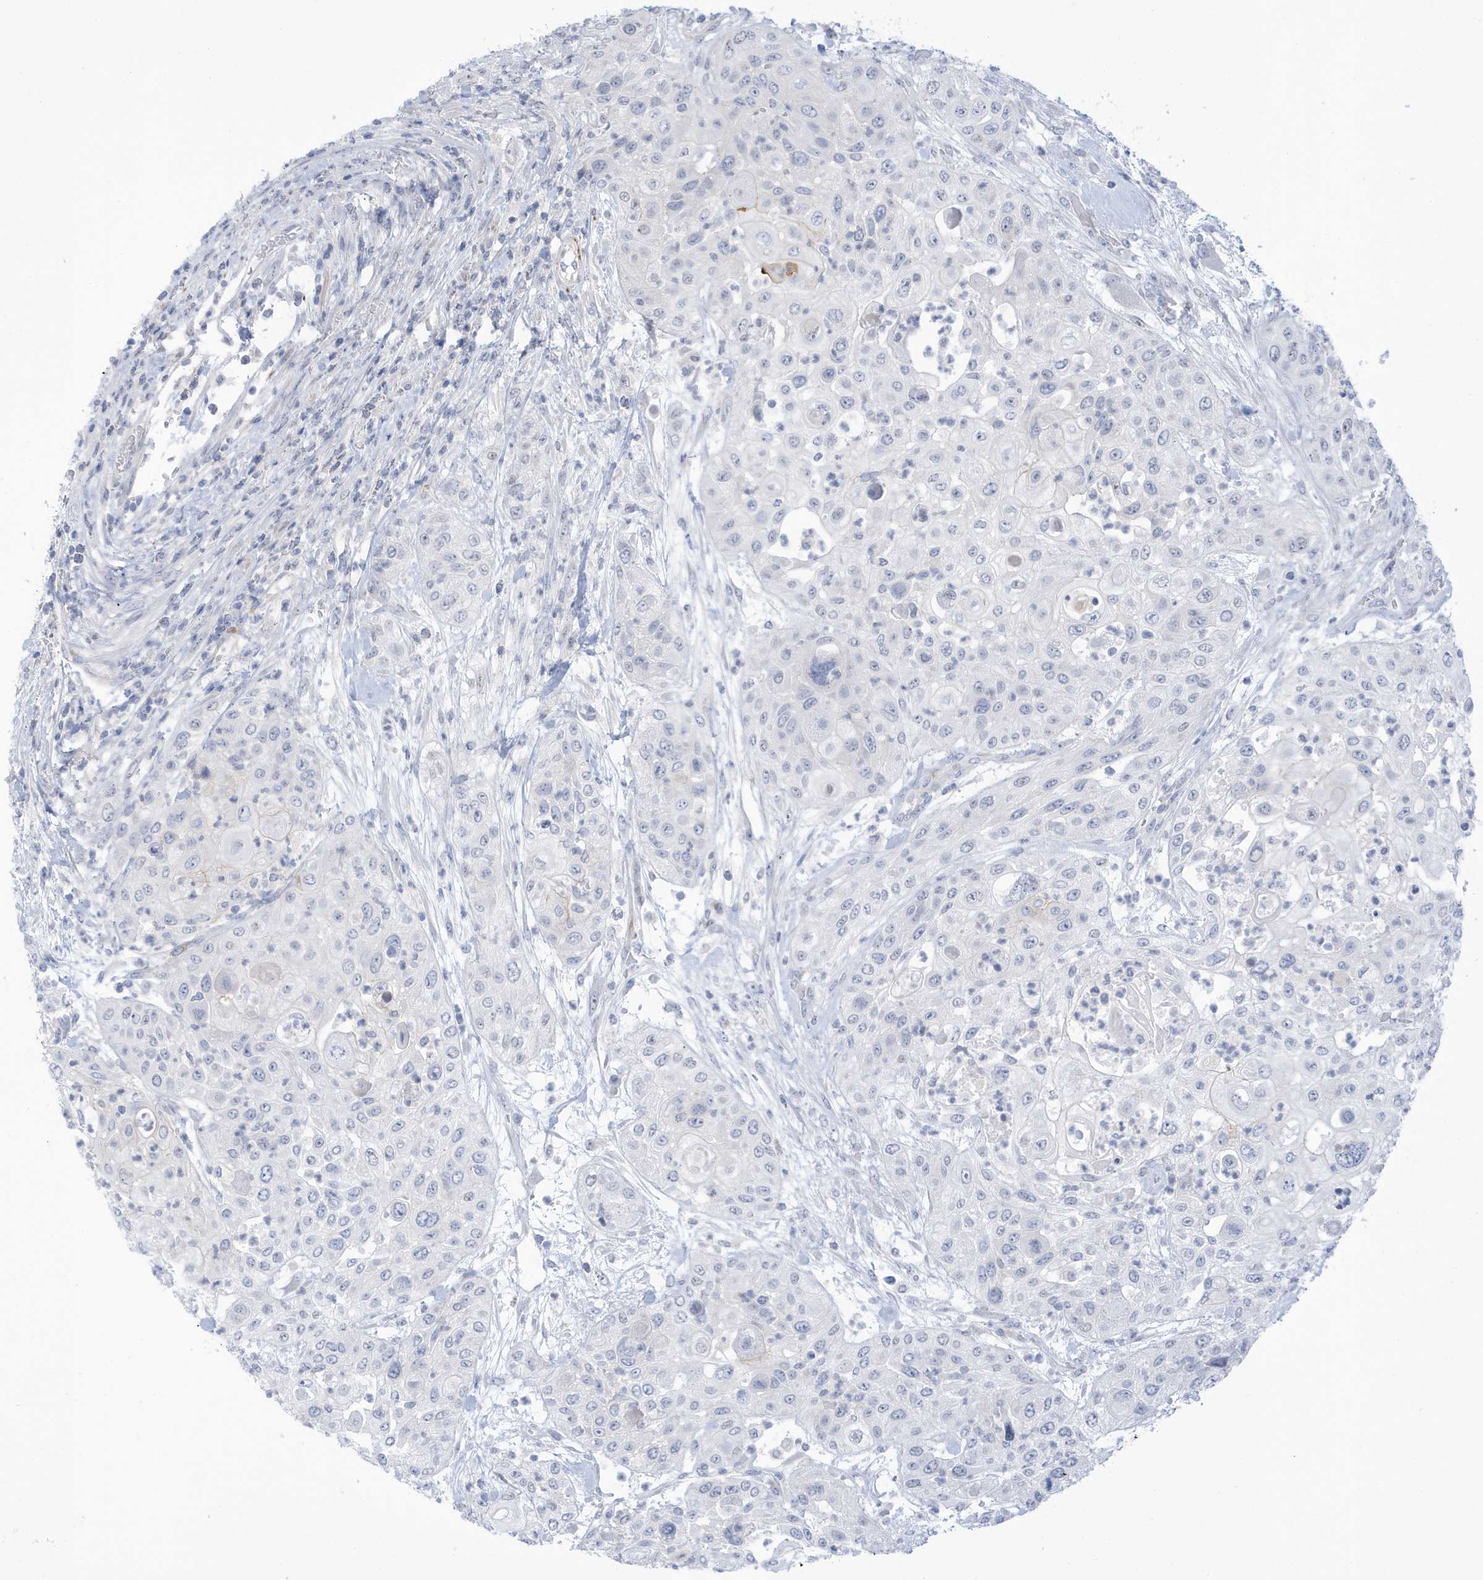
{"staining": {"intensity": "negative", "quantity": "none", "location": "none"}, "tissue": "urothelial cancer", "cell_type": "Tumor cells", "image_type": "cancer", "snomed": [{"axis": "morphology", "description": "Urothelial carcinoma, High grade"}, {"axis": "topography", "description": "Urinary bladder"}], "caption": "An image of human urothelial cancer is negative for staining in tumor cells. (DAB (3,3'-diaminobenzidine) immunohistochemistry visualized using brightfield microscopy, high magnification).", "gene": "PERM1", "patient": {"sex": "female", "age": 79}}